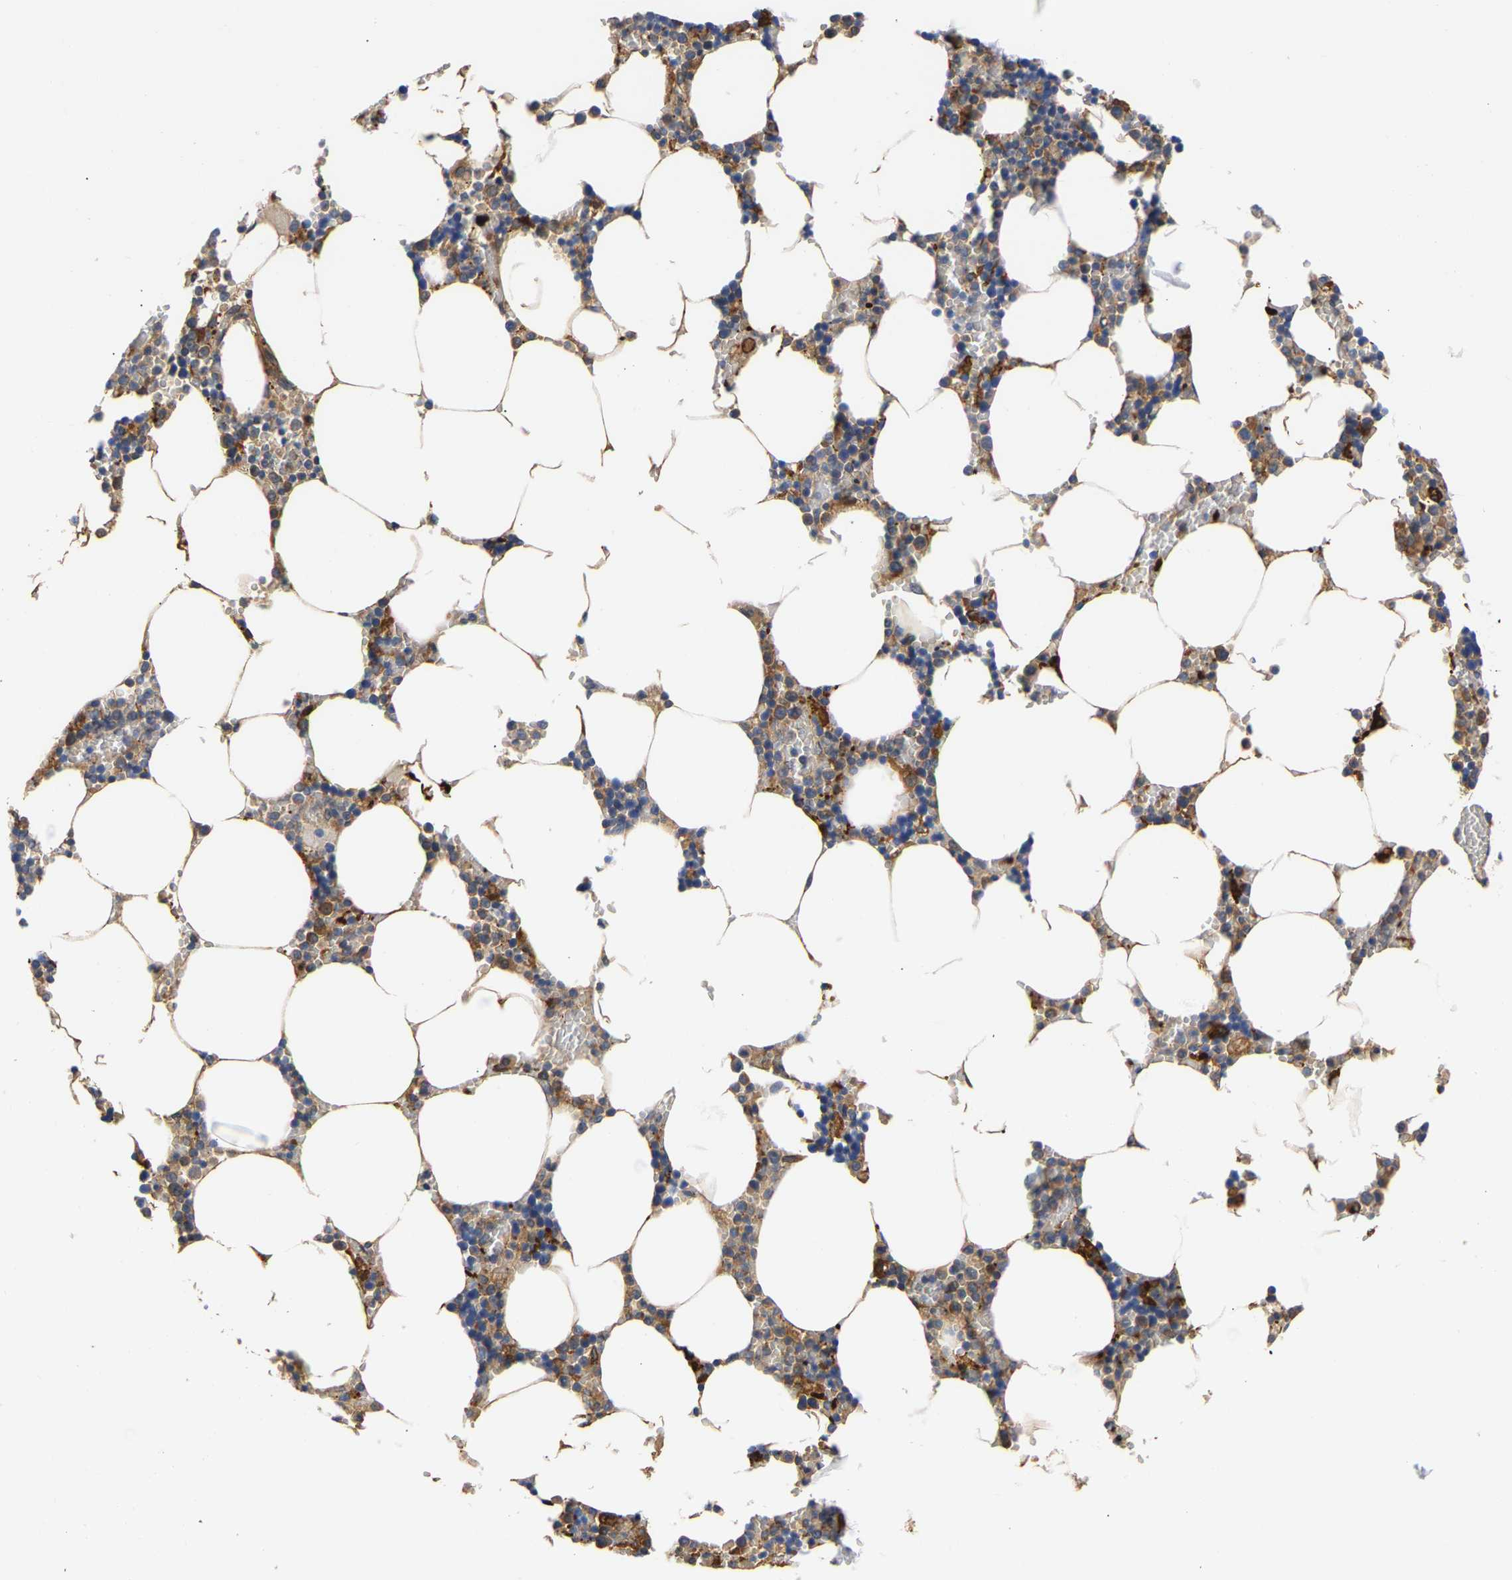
{"staining": {"intensity": "moderate", "quantity": "25%-75%", "location": "cytoplasmic/membranous"}, "tissue": "bone marrow", "cell_type": "Hematopoietic cells", "image_type": "normal", "snomed": [{"axis": "morphology", "description": "Normal tissue, NOS"}, {"axis": "topography", "description": "Bone marrow"}], "caption": "Hematopoietic cells exhibit medium levels of moderate cytoplasmic/membranous expression in about 25%-75% of cells in normal bone marrow.", "gene": "CCDC6", "patient": {"sex": "male", "age": 70}}